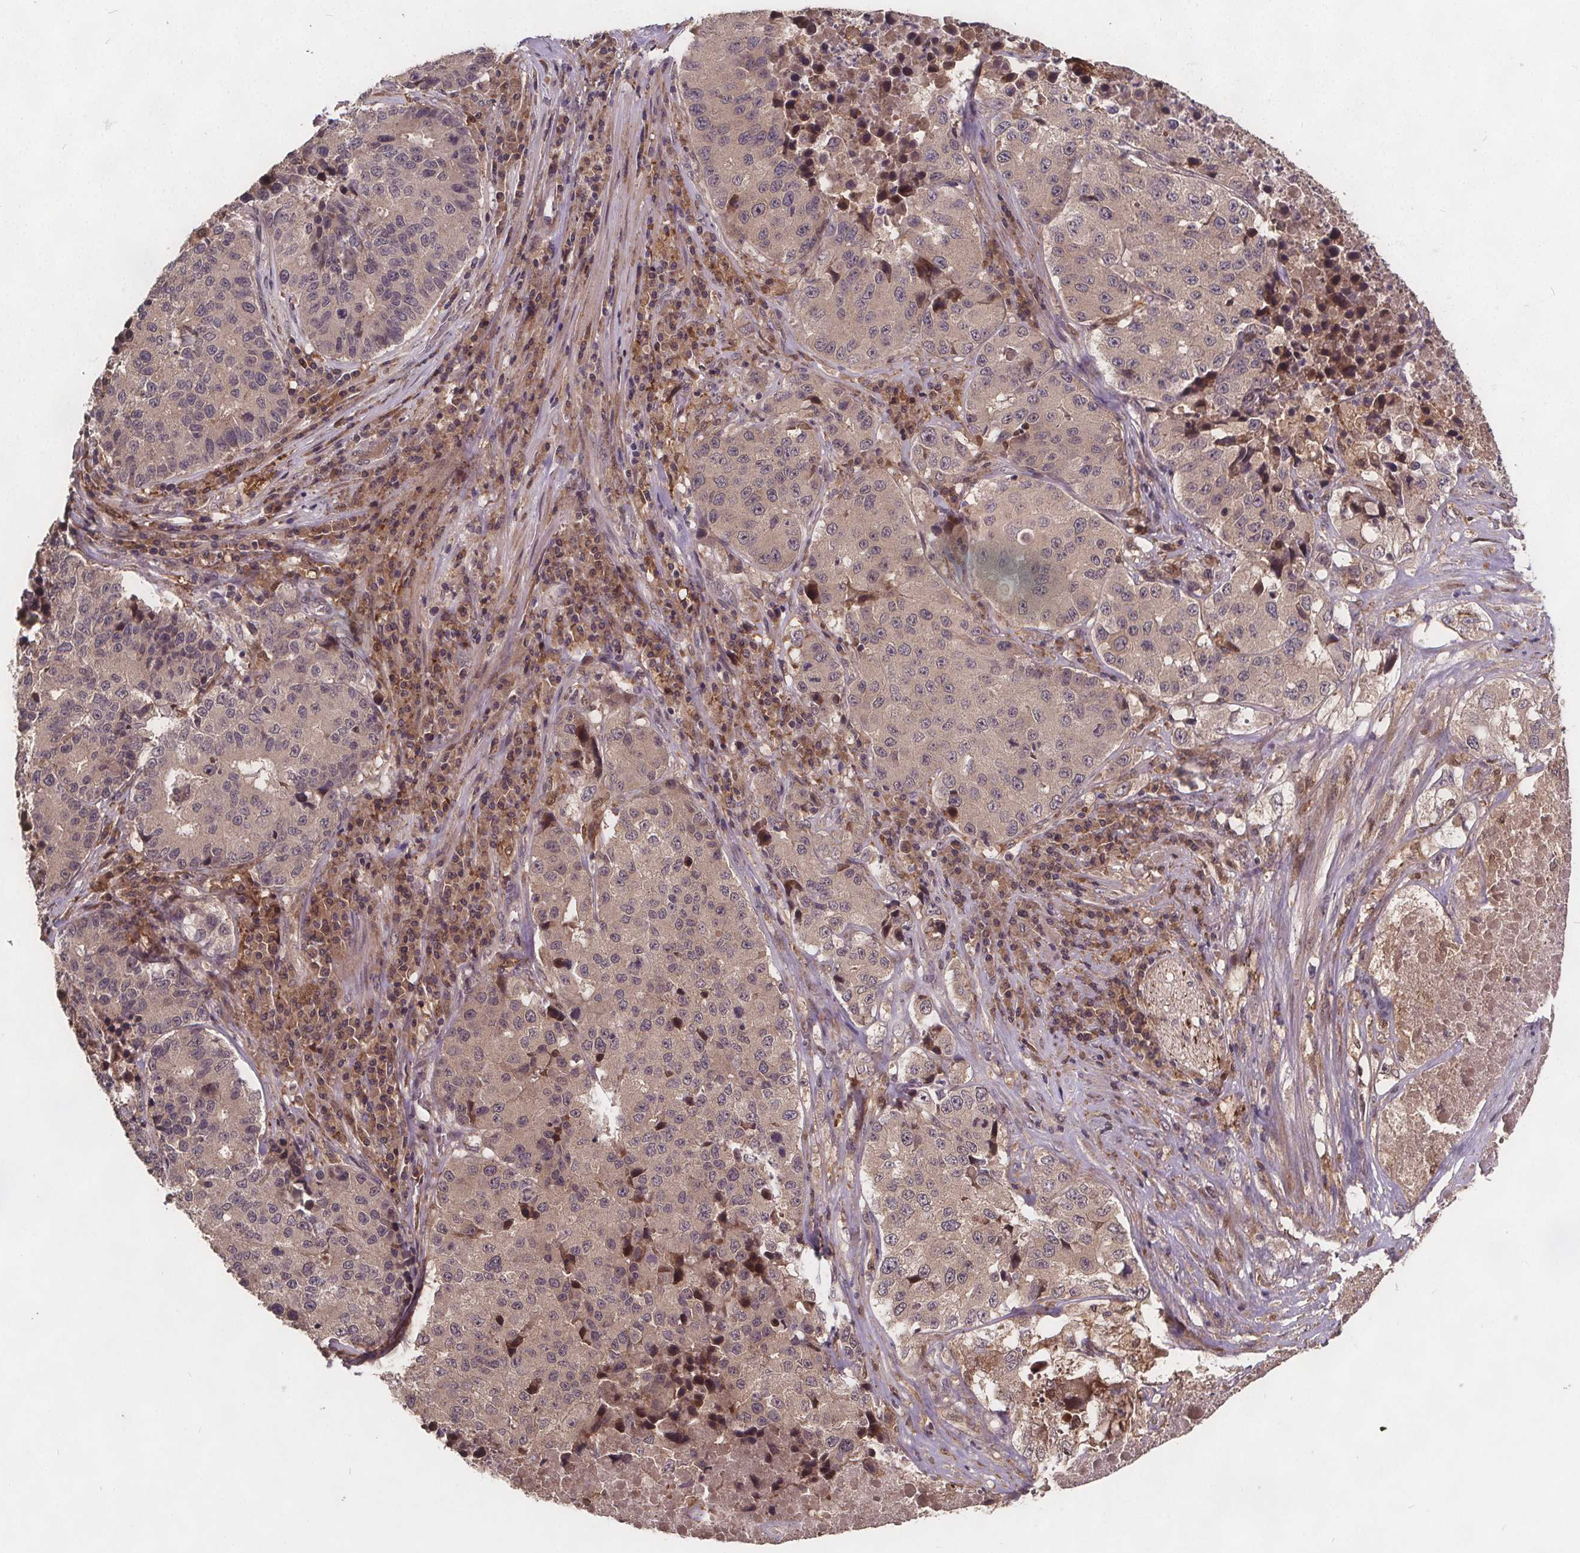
{"staining": {"intensity": "negative", "quantity": "none", "location": "none"}, "tissue": "stomach cancer", "cell_type": "Tumor cells", "image_type": "cancer", "snomed": [{"axis": "morphology", "description": "Adenocarcinoma, NOS"}, {"axis": "topography", "description": "Stomach"}], "caption": "Immunohistochemical staining of human stomach cancer (adenocarcinoma) demonstrates no significant positivity in tumor cells. (Brightfield microscopy of DAB (3,3'-diaminobenzidine) immunohistochemistry (IHC) at high magnification).", "gene": "USP9X", "patient": {"sex": "male", "age": 71}}